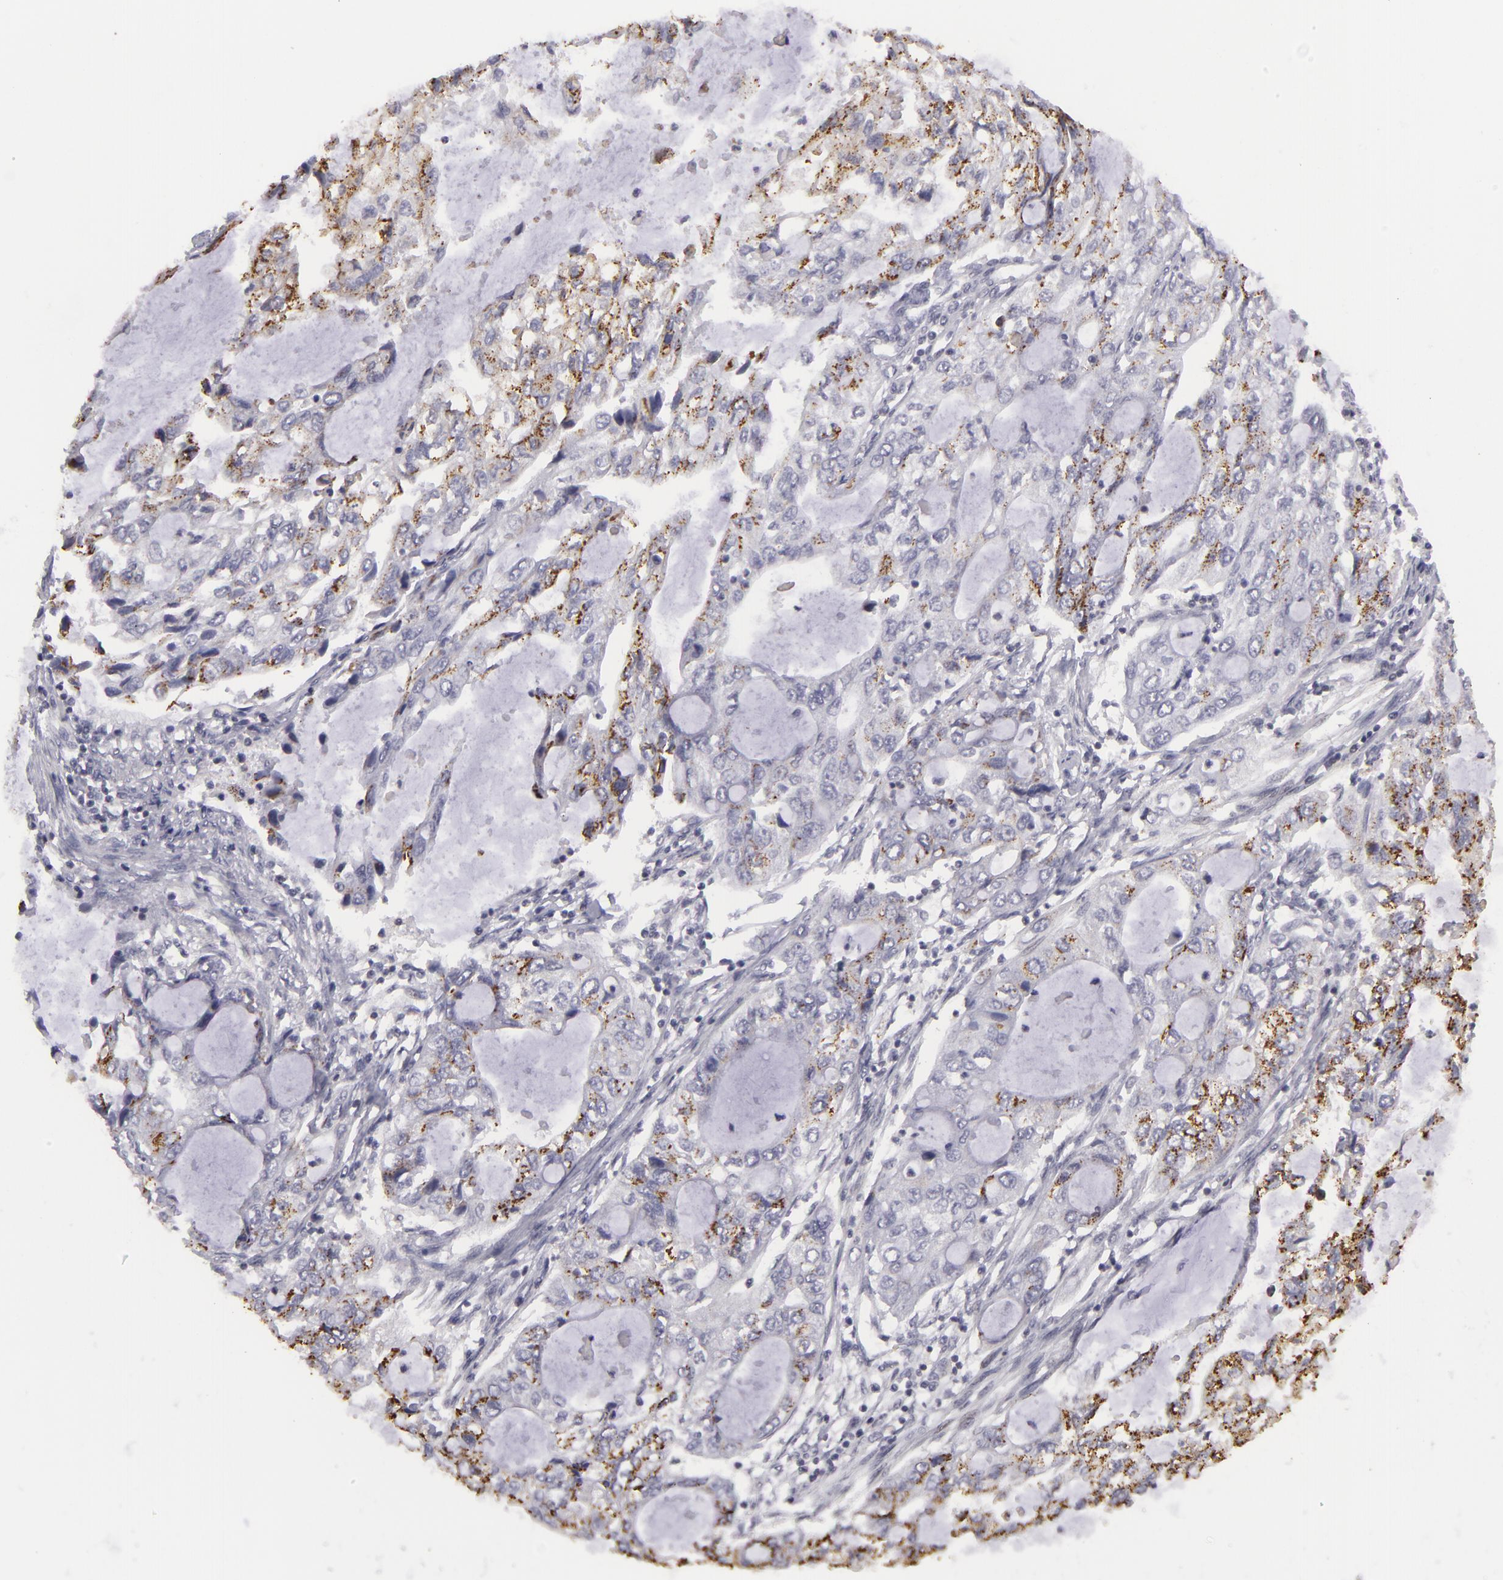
{"staining": {"intensity": "moderate", "quantity": ">75%", "location": "cytoplasmic/membranous"}, "tissue": "stomach cancer", "cell_type": "Tumor cells", "image_type": "cancer", "snomed": [{"axis": "morphology", "description": "Adenocarcinoma, NOS"}, {"axis": "topography", "description": "Stomach, upper"}], "caption": "Brown immunohistochemical staining in human stomach cancer shows moderate cytoplasmic/membranous expression in approximately >75% of tumor cells. The staining is performed using DAB (3,3'-diaminobenzidine) brown chromogen to label protein expression. The nuclei are counter-stained blue using hematoxylin.", "gene": "KCNAB2", "patient": {"sex": "female", "age": 52}}